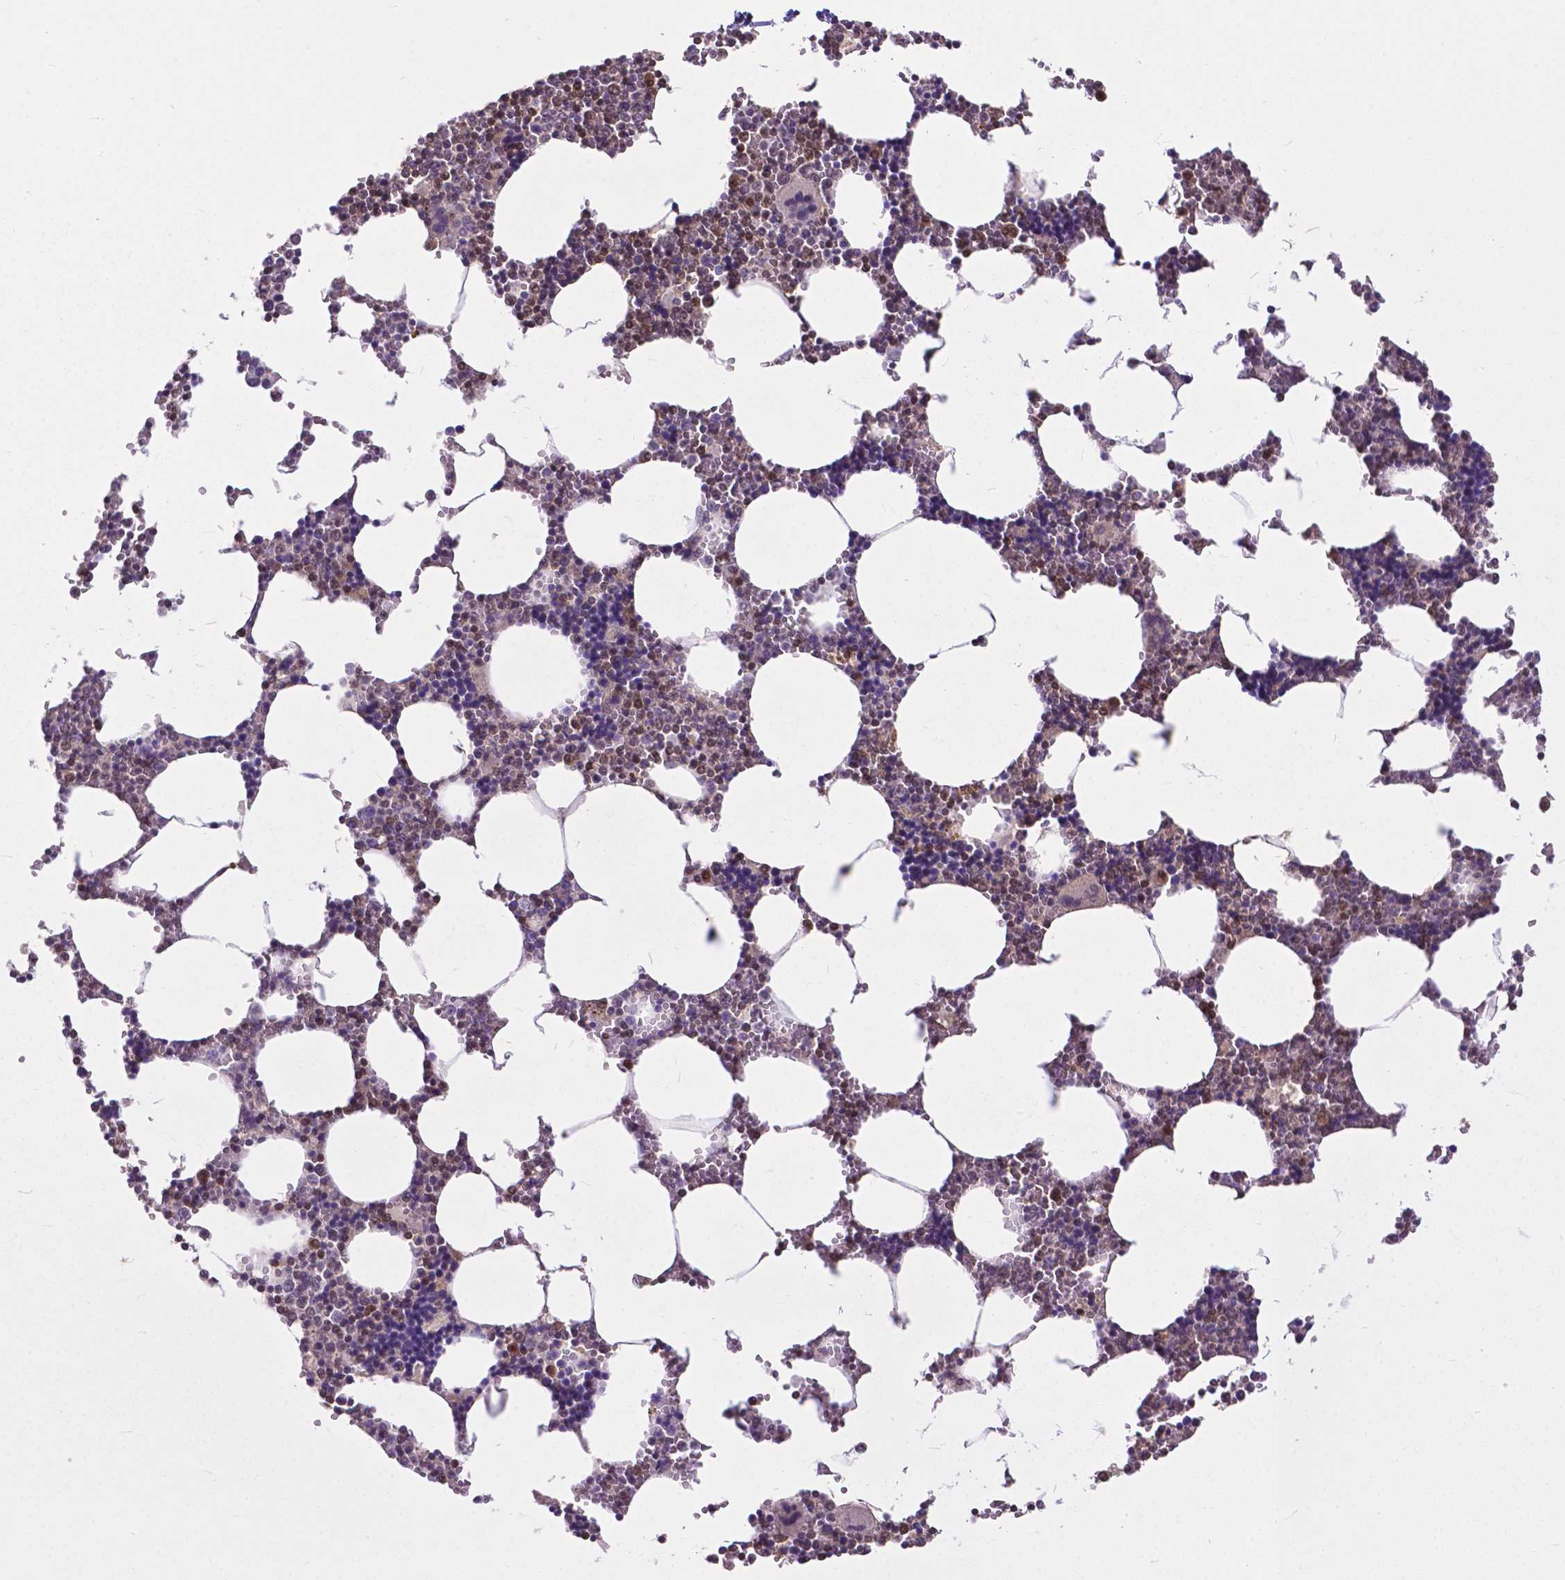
{"staining": {"intensity": "moderate", "quantity": "<25%", "location": "nuclear"}, "tissue": "bone marrow", "cell_type": "Hematopoietic cells", "image_type": "normal", "snomed": [{"axis": "morphology", "description": "Normal tissue, NOS"}, {"axis": "topography", "description": "Bone marrow"}], "caption": "Protein expression analysis of benign bone marrow demonstrates moderate nuclear positivity in about <25% of hematopoietic cells. The staining was performed using DAB (3,3'-diaminobenzidine) to visualize the protein expression in brown, while the nuclei were stained in blue with hematoxylin (Magnification: 20x).", "gene": "OTUB1", "patient": {"sex": "male", "age": 54}}